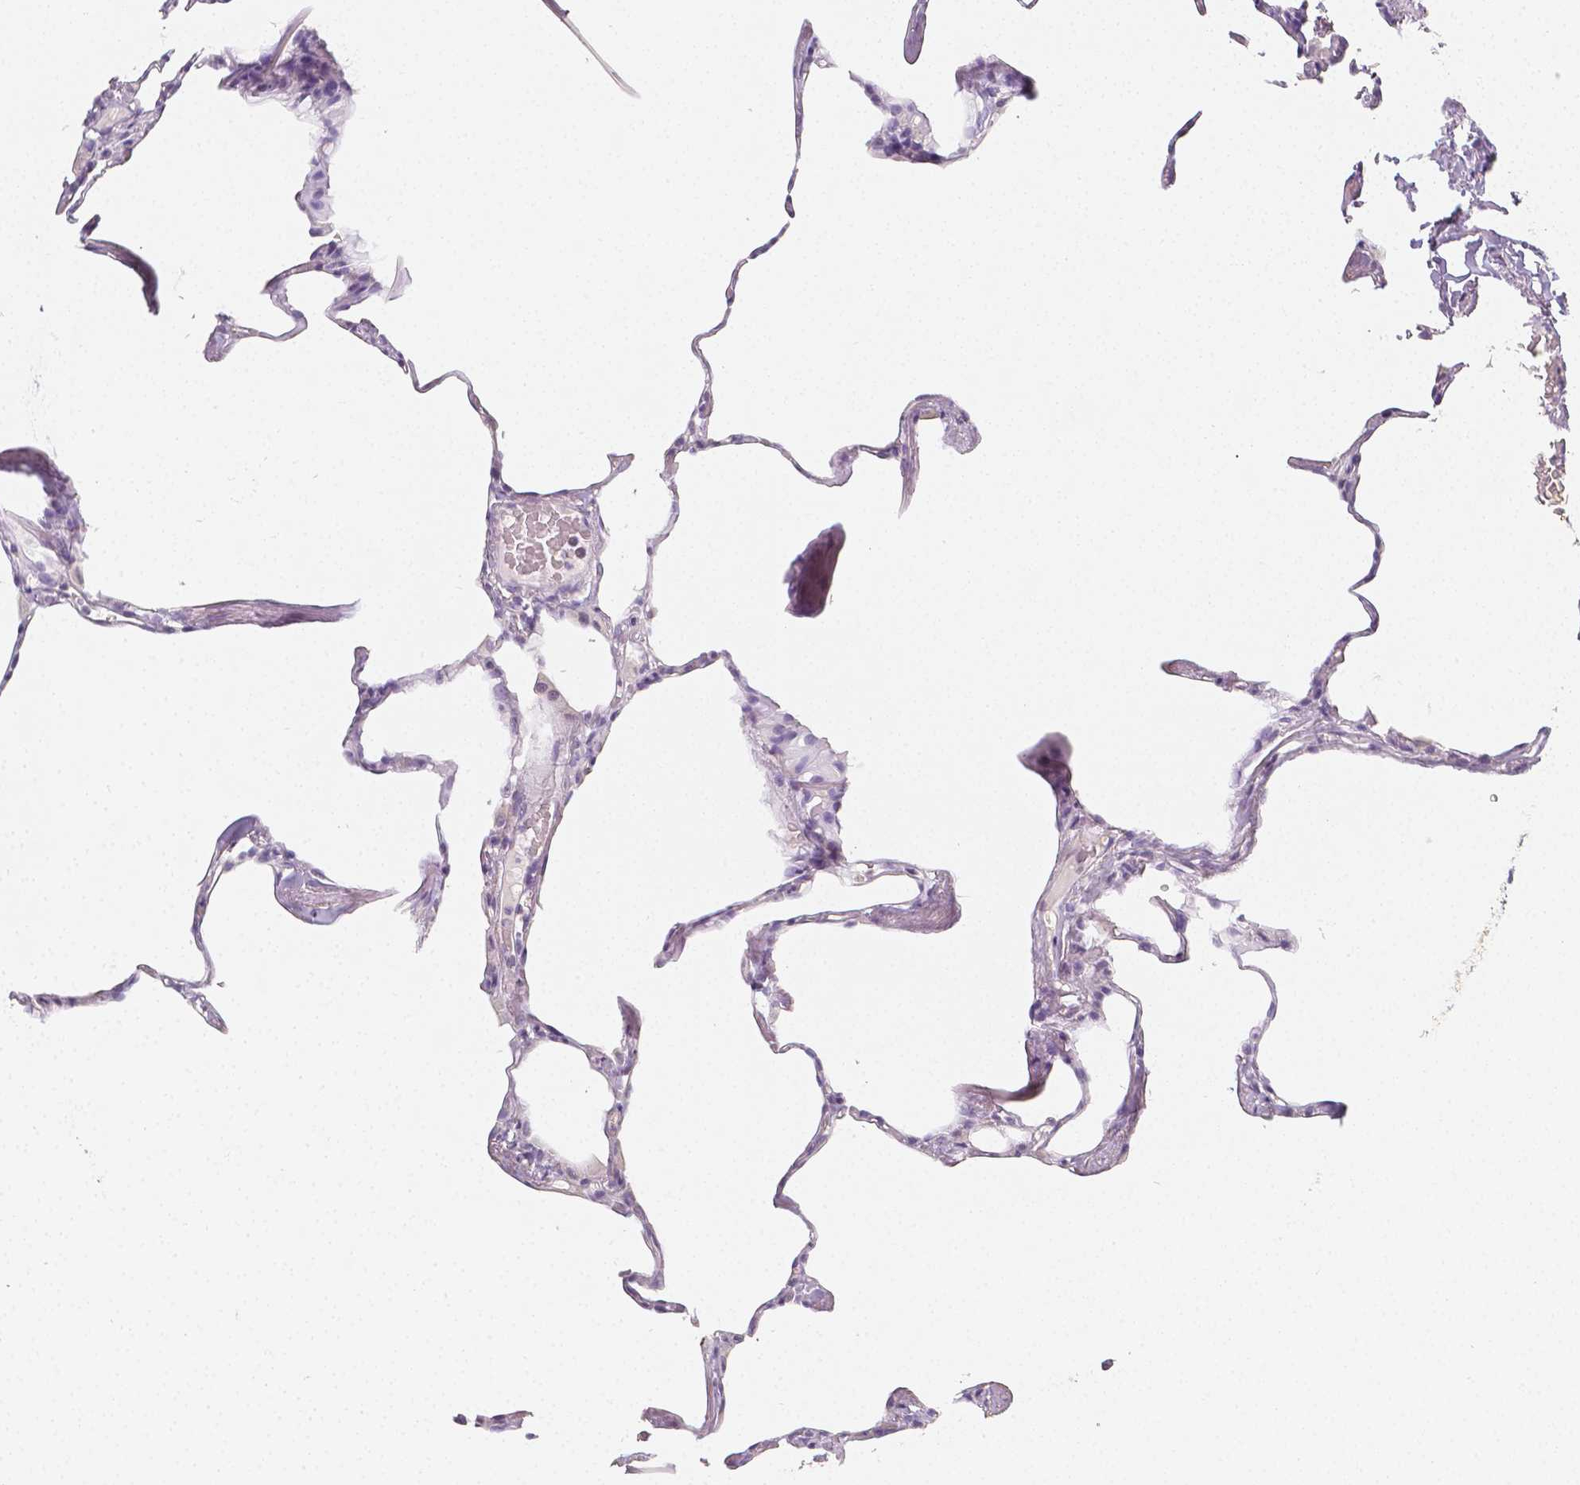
{"staining": {"intensity": "negative", "quantity": "none", "location": "none"}, "tissue": "lung", "cell_type": "Alveolar cells", "image_type": "normal", "snomed": [{"axis": "morphology", "description": "Normal tissue, NOS"}, {"axis": "topography", "description": "Lung"}], "caption": "Photomicrograph shows no protein staining in alveolar cells of normal lung. (Immunohistochemistry (ihc), brightfield microscopy, high magnification).", "gene": "THY1", "patient": {"sex": "male", "age": 65}}